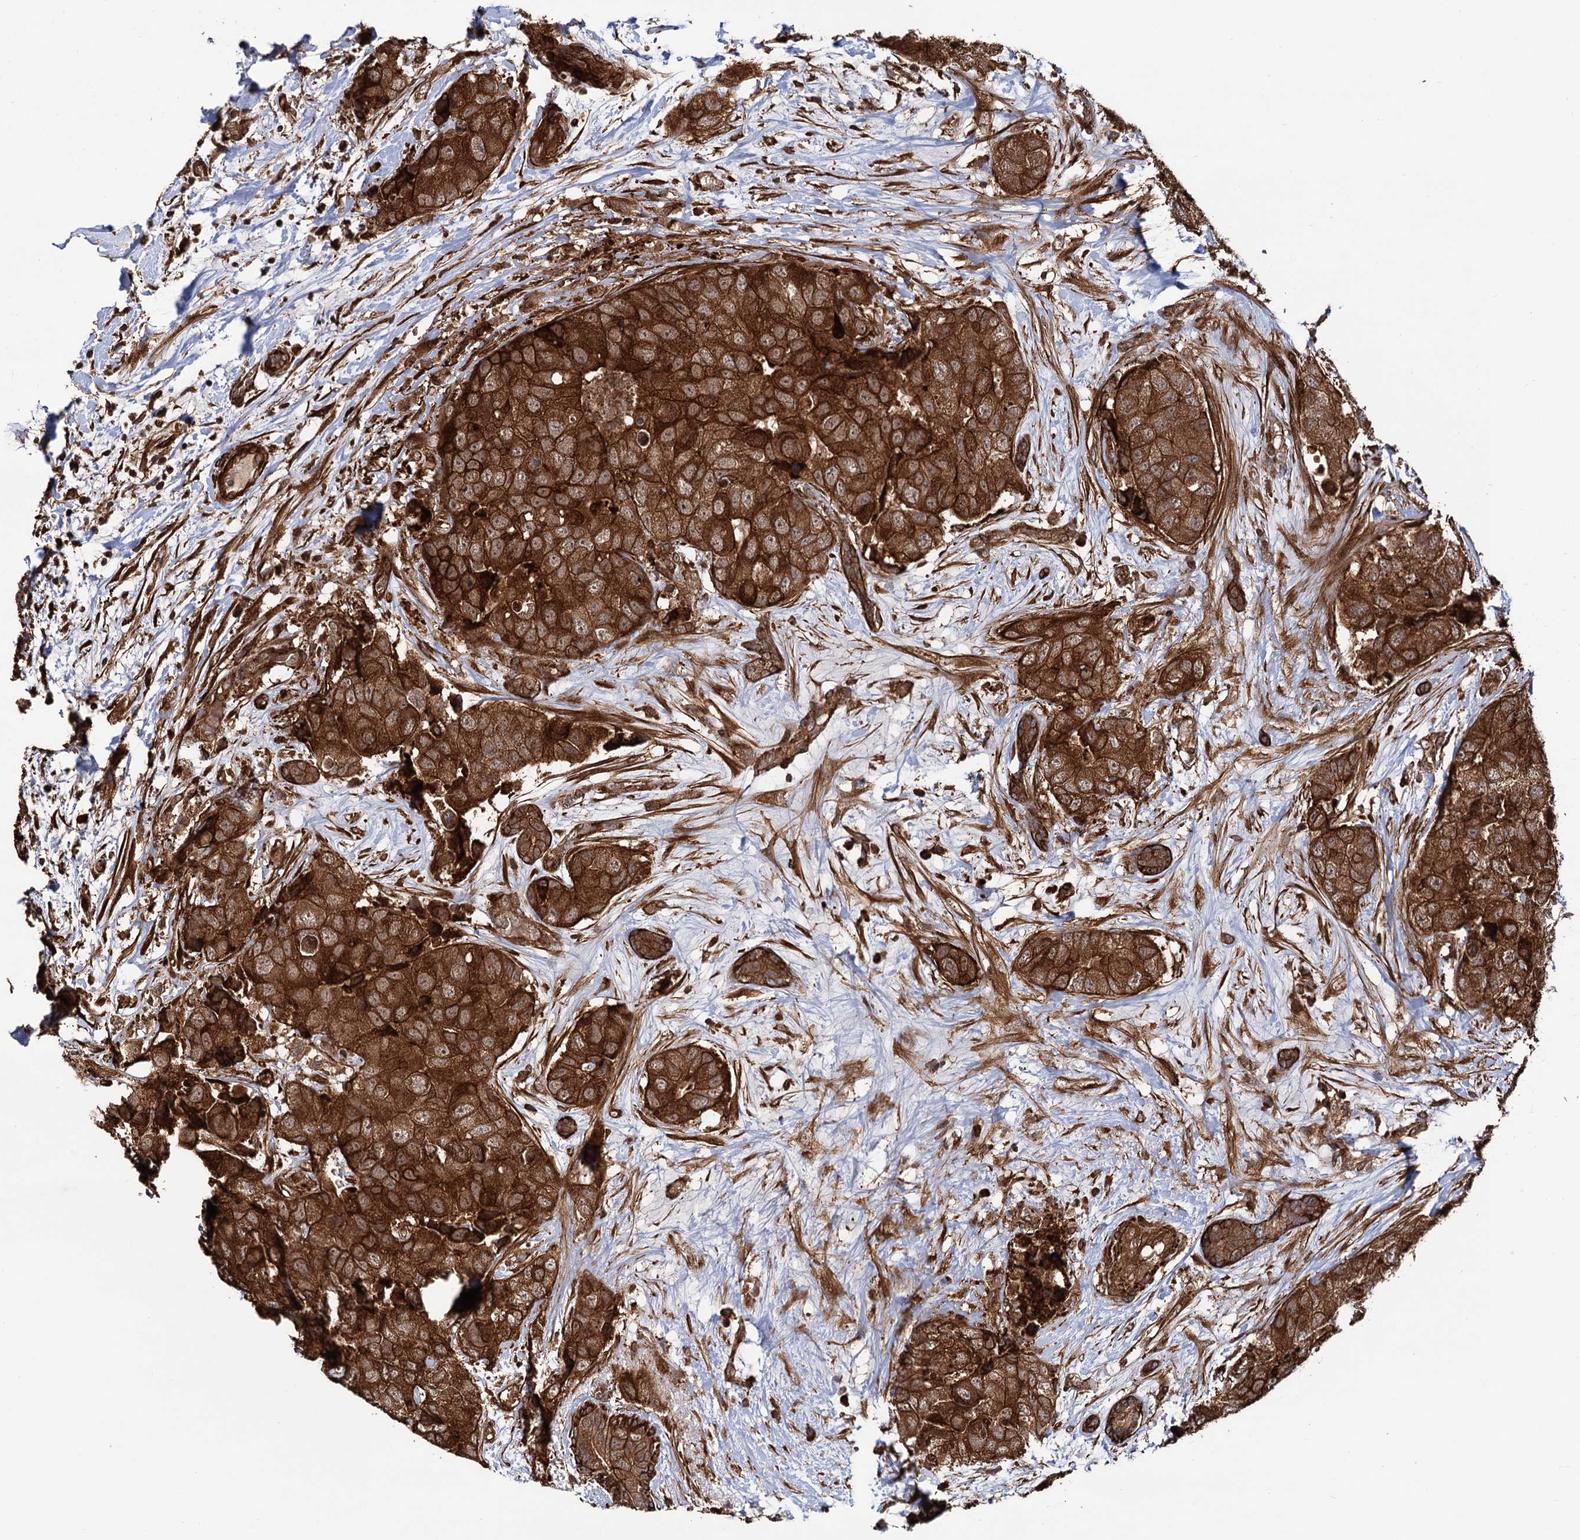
{"staining": {"intensity": "strong", "quantity": ">75%", "location": "cytoplasmic/membranous"}, "tissue": "breast cancer", "cell_type": "Tumor cells", "image_type": "cancer", "snomed": [{"axis": "morphology", "description": "Duct carcinoma"}, {"axis": "topography", "description": "Breast"}], "caption": "Tumor cells exhibit high levels of strong cytoplasmic/membranous expression in approximately >75% of cells in breast intraductal carcinoma. Nuclei are stained in blue.", "gene": "ATP8B4", "patient": {"sex": "female", "age": 62}}